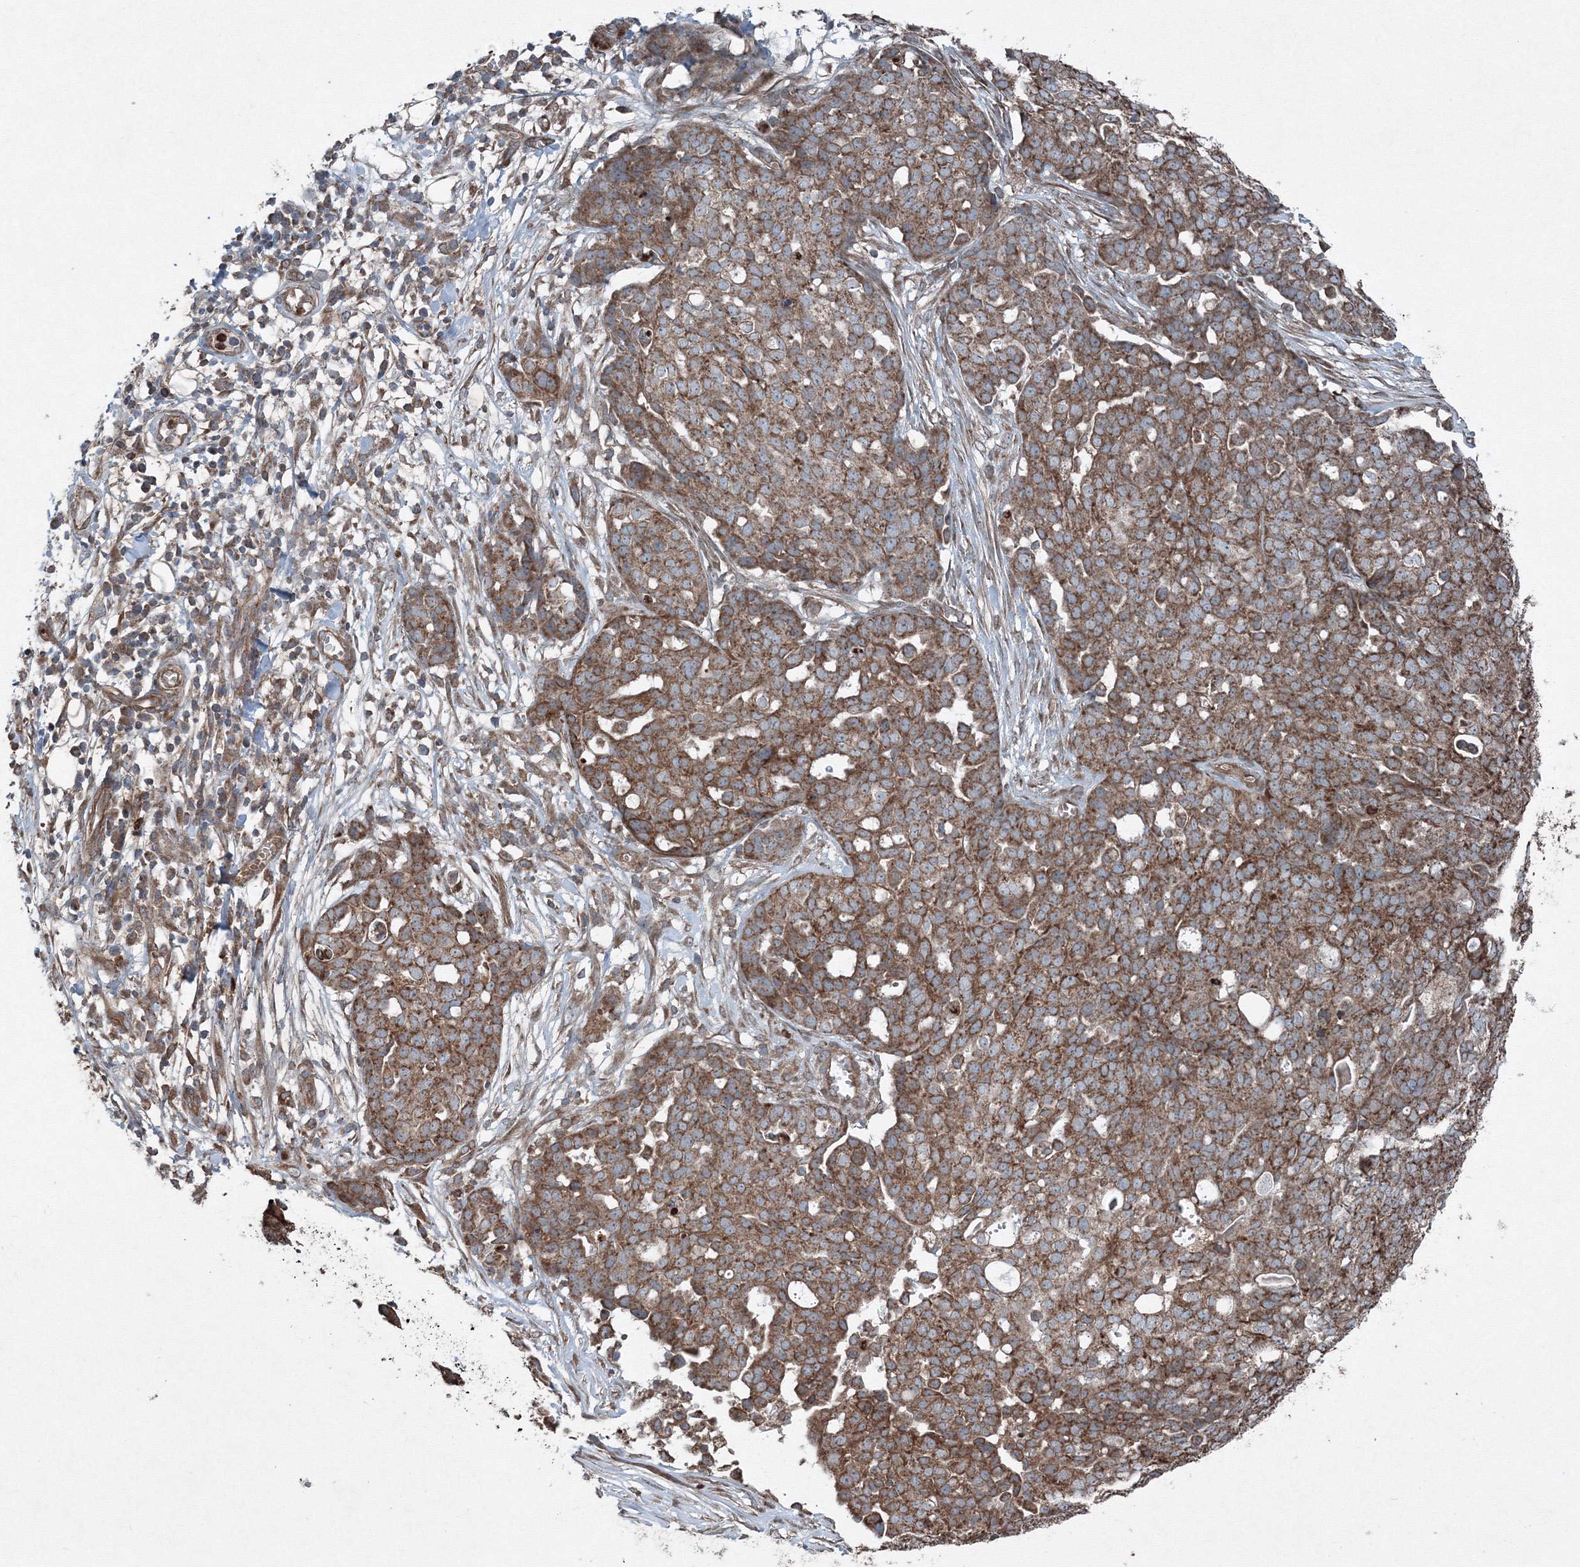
{"staining": {"intensity": "moderate", "quantity": ">75%", "location": "cytoplasmic/membranous"}, "tissue": "ovarian cancer", "cell_type": "Tumor cells", "image_type": "cancer", "snomed": [{"axis": "morphology", "description": "Cystadenocarcinoma, serous, NOS"}, {"axis": "topography", "description": "Soft tissue"}, {"axis": "topography", "description": "Ovary"}], "caption": "DAB (3,3'-diaminobenzidine) immunohistochemical staining of ovarian serous cystadenocarcinoma reveals moderate cytoplasmic/membranous protein staining in about >75% of tumor cells.", "gene": "COPS7B", "patient": {"sex": "female", "age": 57}}